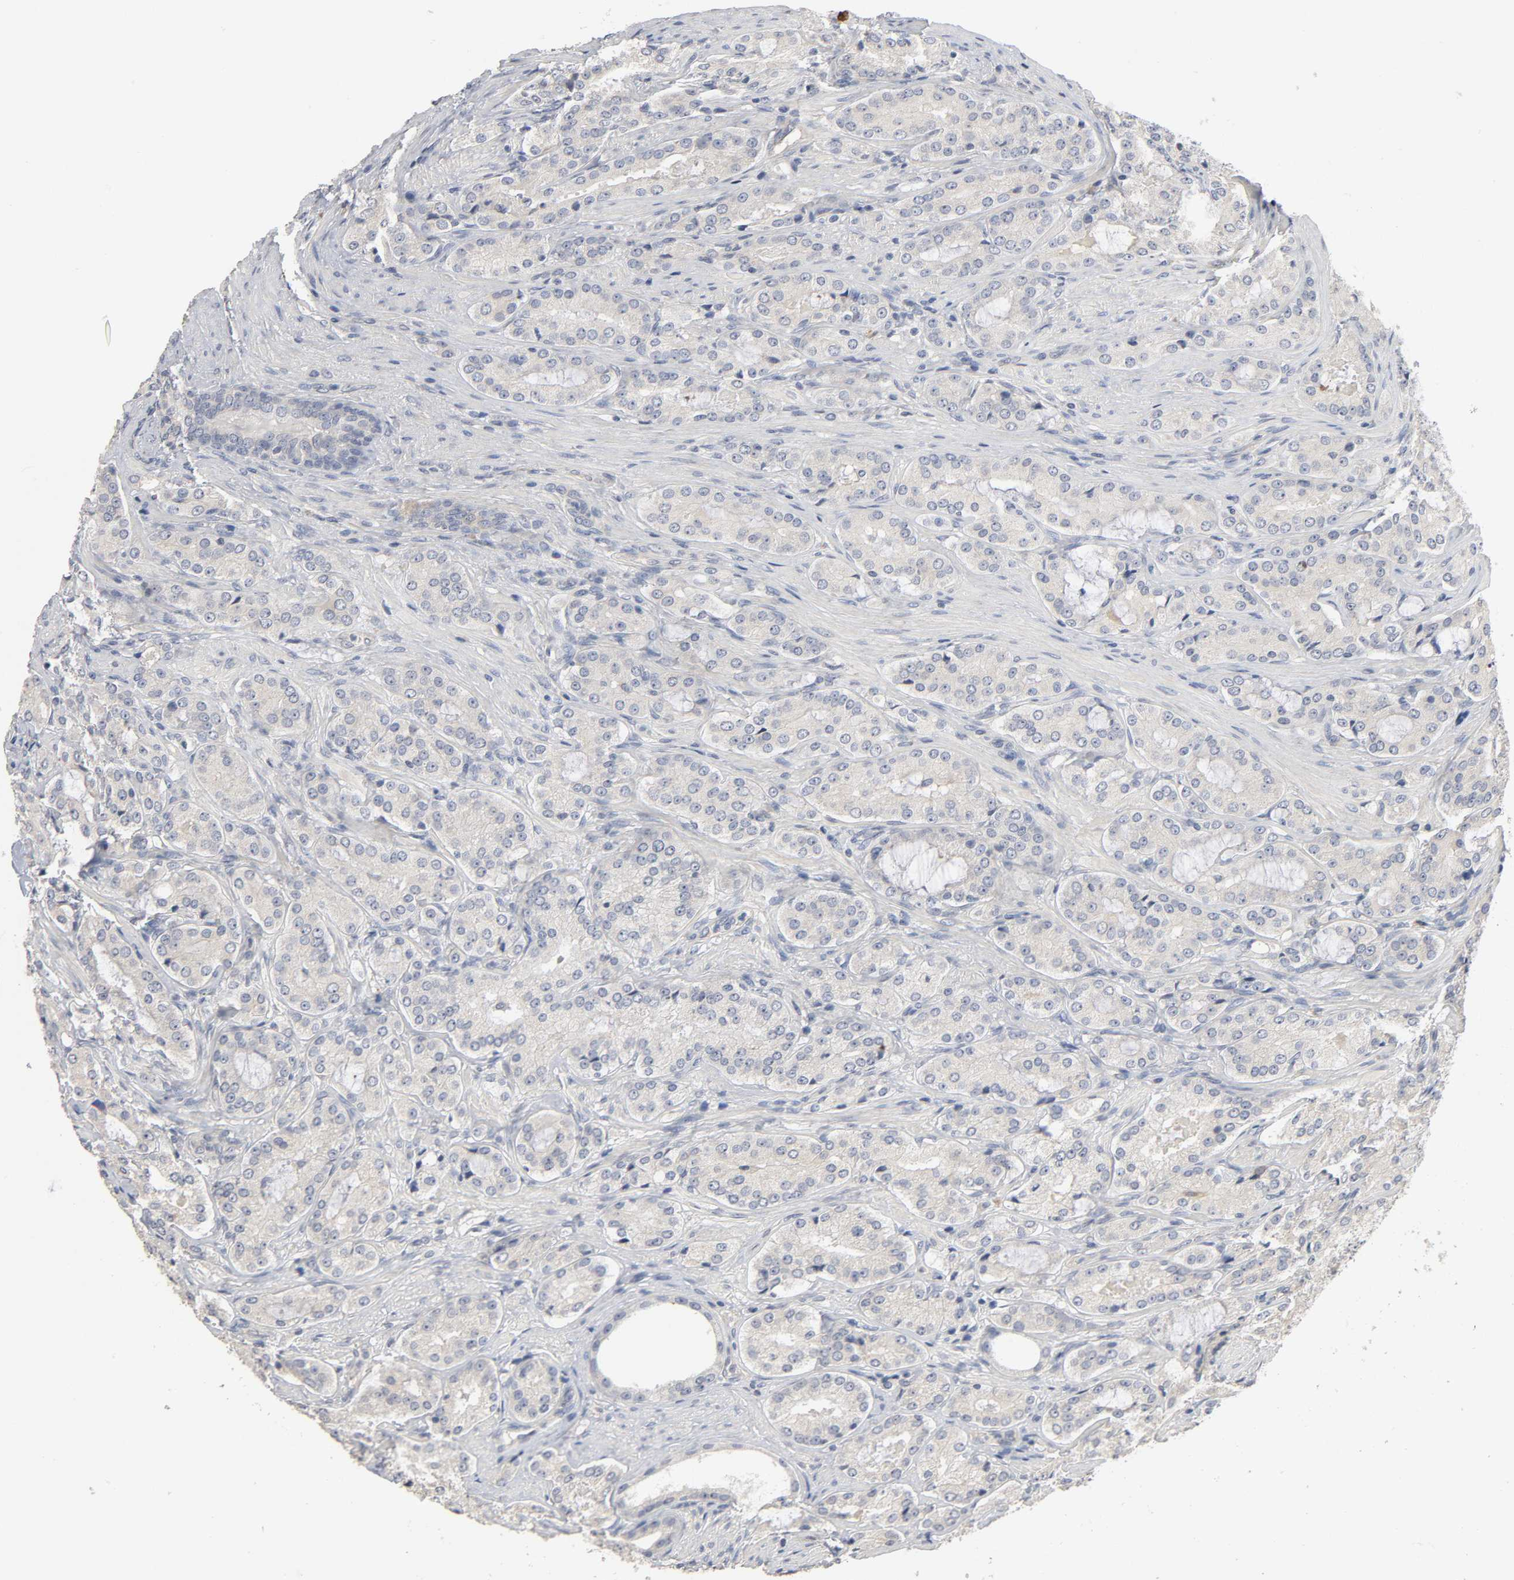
{"staining": {"intensity": "weak", "quantity": "25%-75%", "location": "cytoplasmic/membranous"}, "tissue": "prostate cancer", "cell_type": "Tumor cells", "image_type": "cancer", "snomed": [{"axis": "morphology", "description": "Adenocarcinoma, High grade"}, {"axis": "topography", "description": "Prostate"}], "caption": "Immunohistochemistry (IHC) (DAB (3,3'-diaminobenzidine)) staining of human prostate cancer (adenocarcinoma (high-grade)) reveals weak cytoplasmic/membranous protein staining in approximately 25%-75% of tumor cells. The staining was performed using DAB, with brown indicating positive protein expression. Nuclei are stained blue with hematoxylin.", "gene": "SLC10A2", "patient": {"sex": "male", "age": 72}}